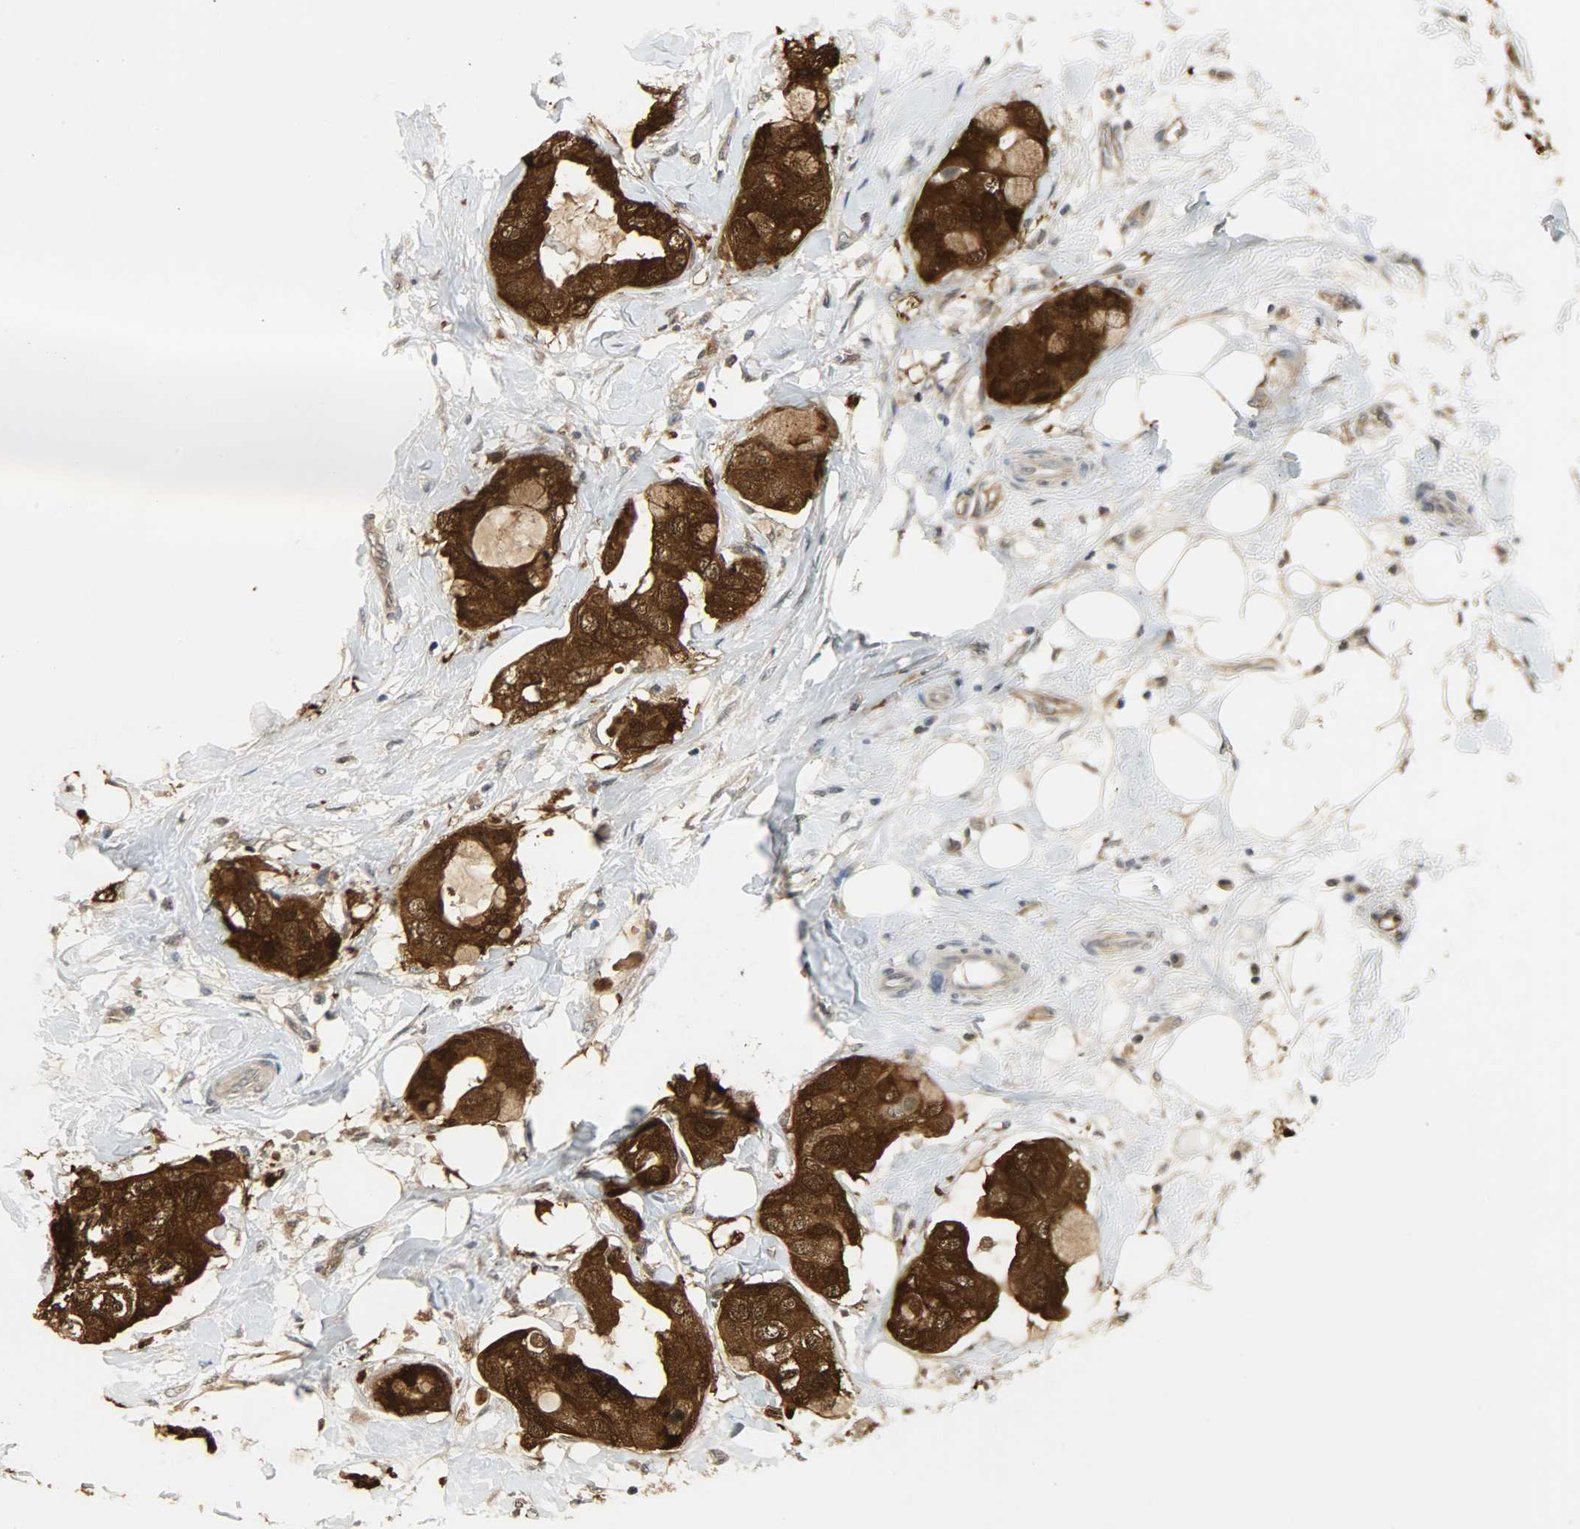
{"staining": {"intensity": "strong", "quantity": ">75%", "location": "cytoplasmic/membranous,nuclear"}, "tissue": "breast cancer", "cell_type": "Tumor cells", "image_type": "cancer", "snomed": [{"axis": "morphology", "description": "Duct carcinoma"}, {"axis": "topography", "description": "Breast"}], "caption": "Brown immunohistochemical staining in breast cancer exhibits strong cytoplasmic/membranous and nuclear positivity in about >75% of tumor cells.", "gene": "EIF4EBP1", "patient": {"sex": "female", "age": 40}}